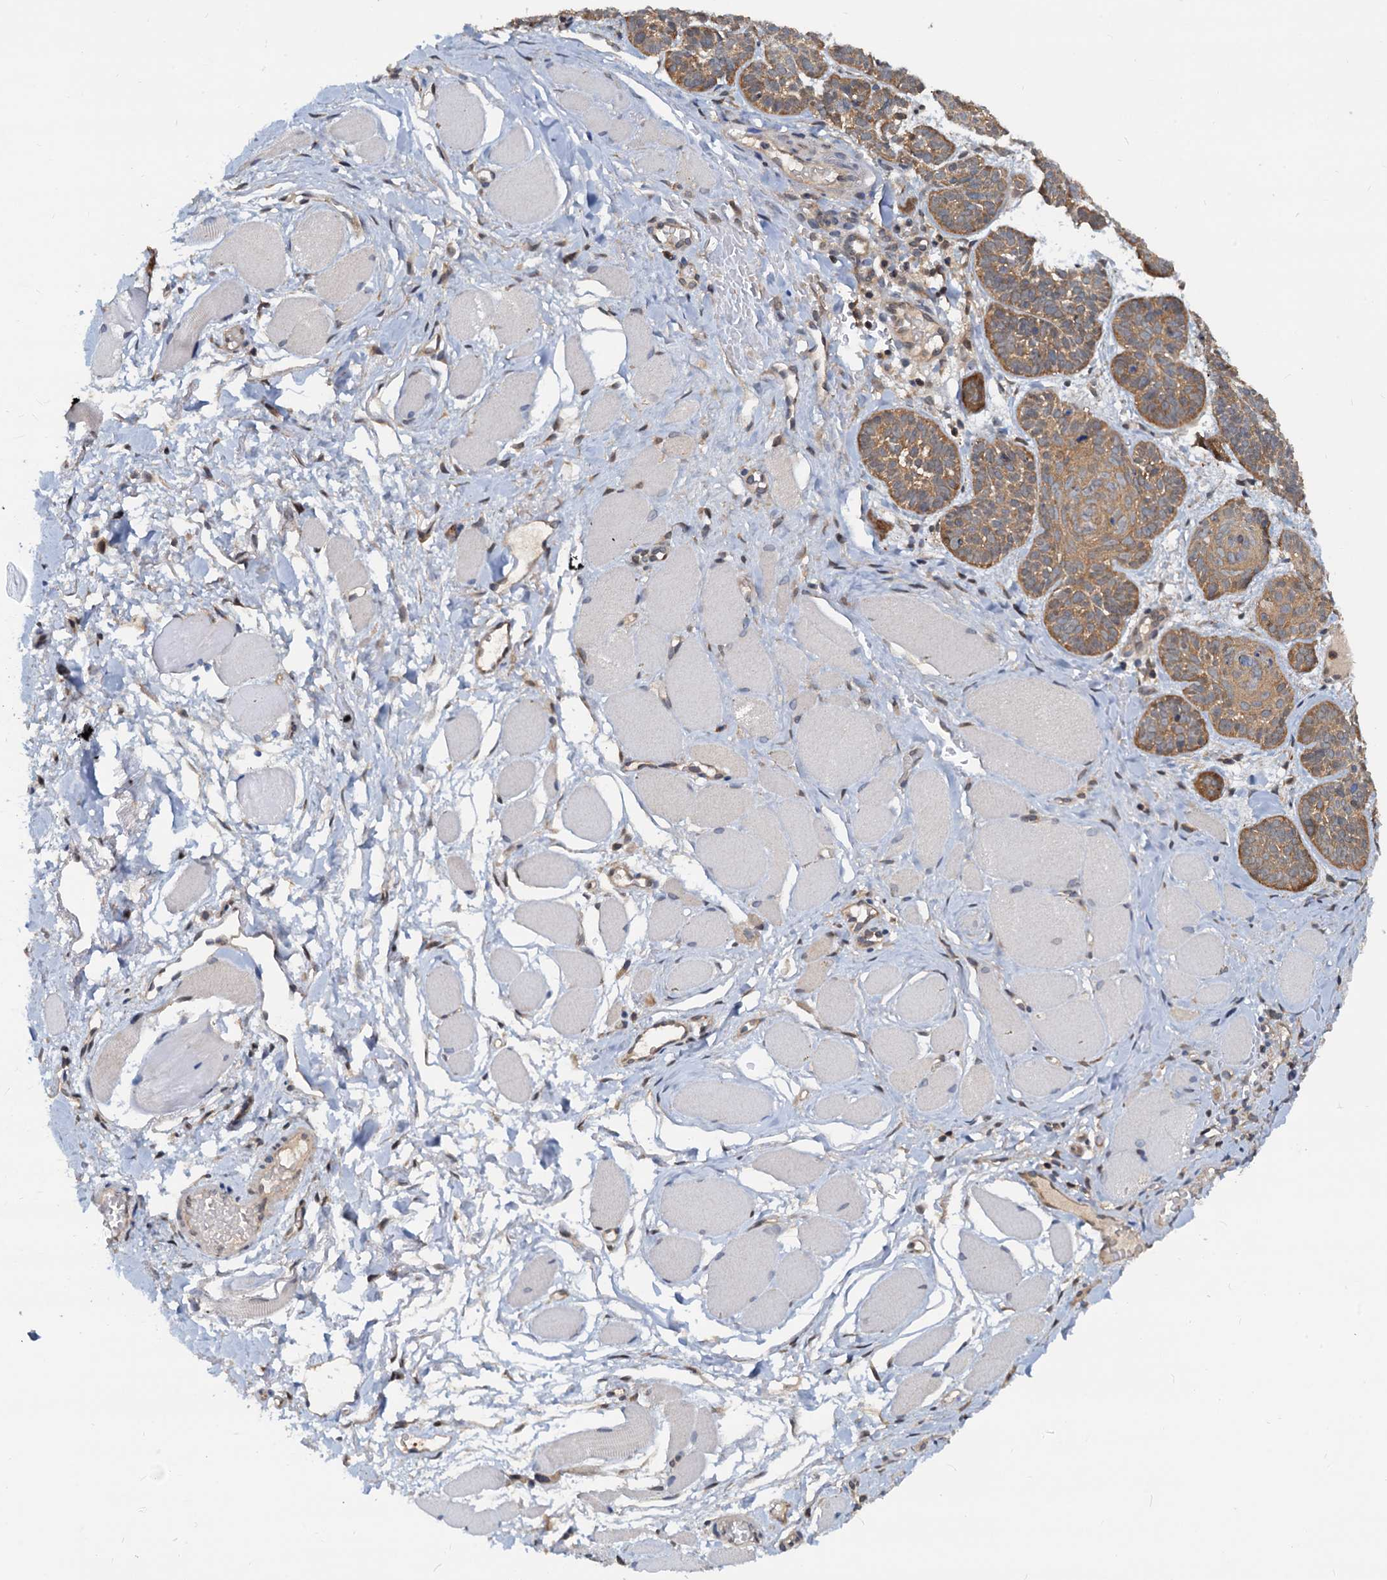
{"staining": {"intensity": "moderate", "quantity": "25%-75%", "location": "cytoplasmic/membranous"}, "tissue": "skin cancer", "cell_type": "Tumor cells", "image_type": "cancer", "snomed": [{"axis": "morphology", "description": "Basal cell carcinoma"}, {"axis": "topography", "description": "Skin"}], "caption": "A high-resolution histopathology image shows immunohistochemistry (IHC) staining of basal cell carcinoma (skin), which exhibits moderate cytoplasmic/membranous positivity in about 25%-75% of tumor cells.", "gene": "PTGES3", "patient": {"sex": "male", "age": 85}}